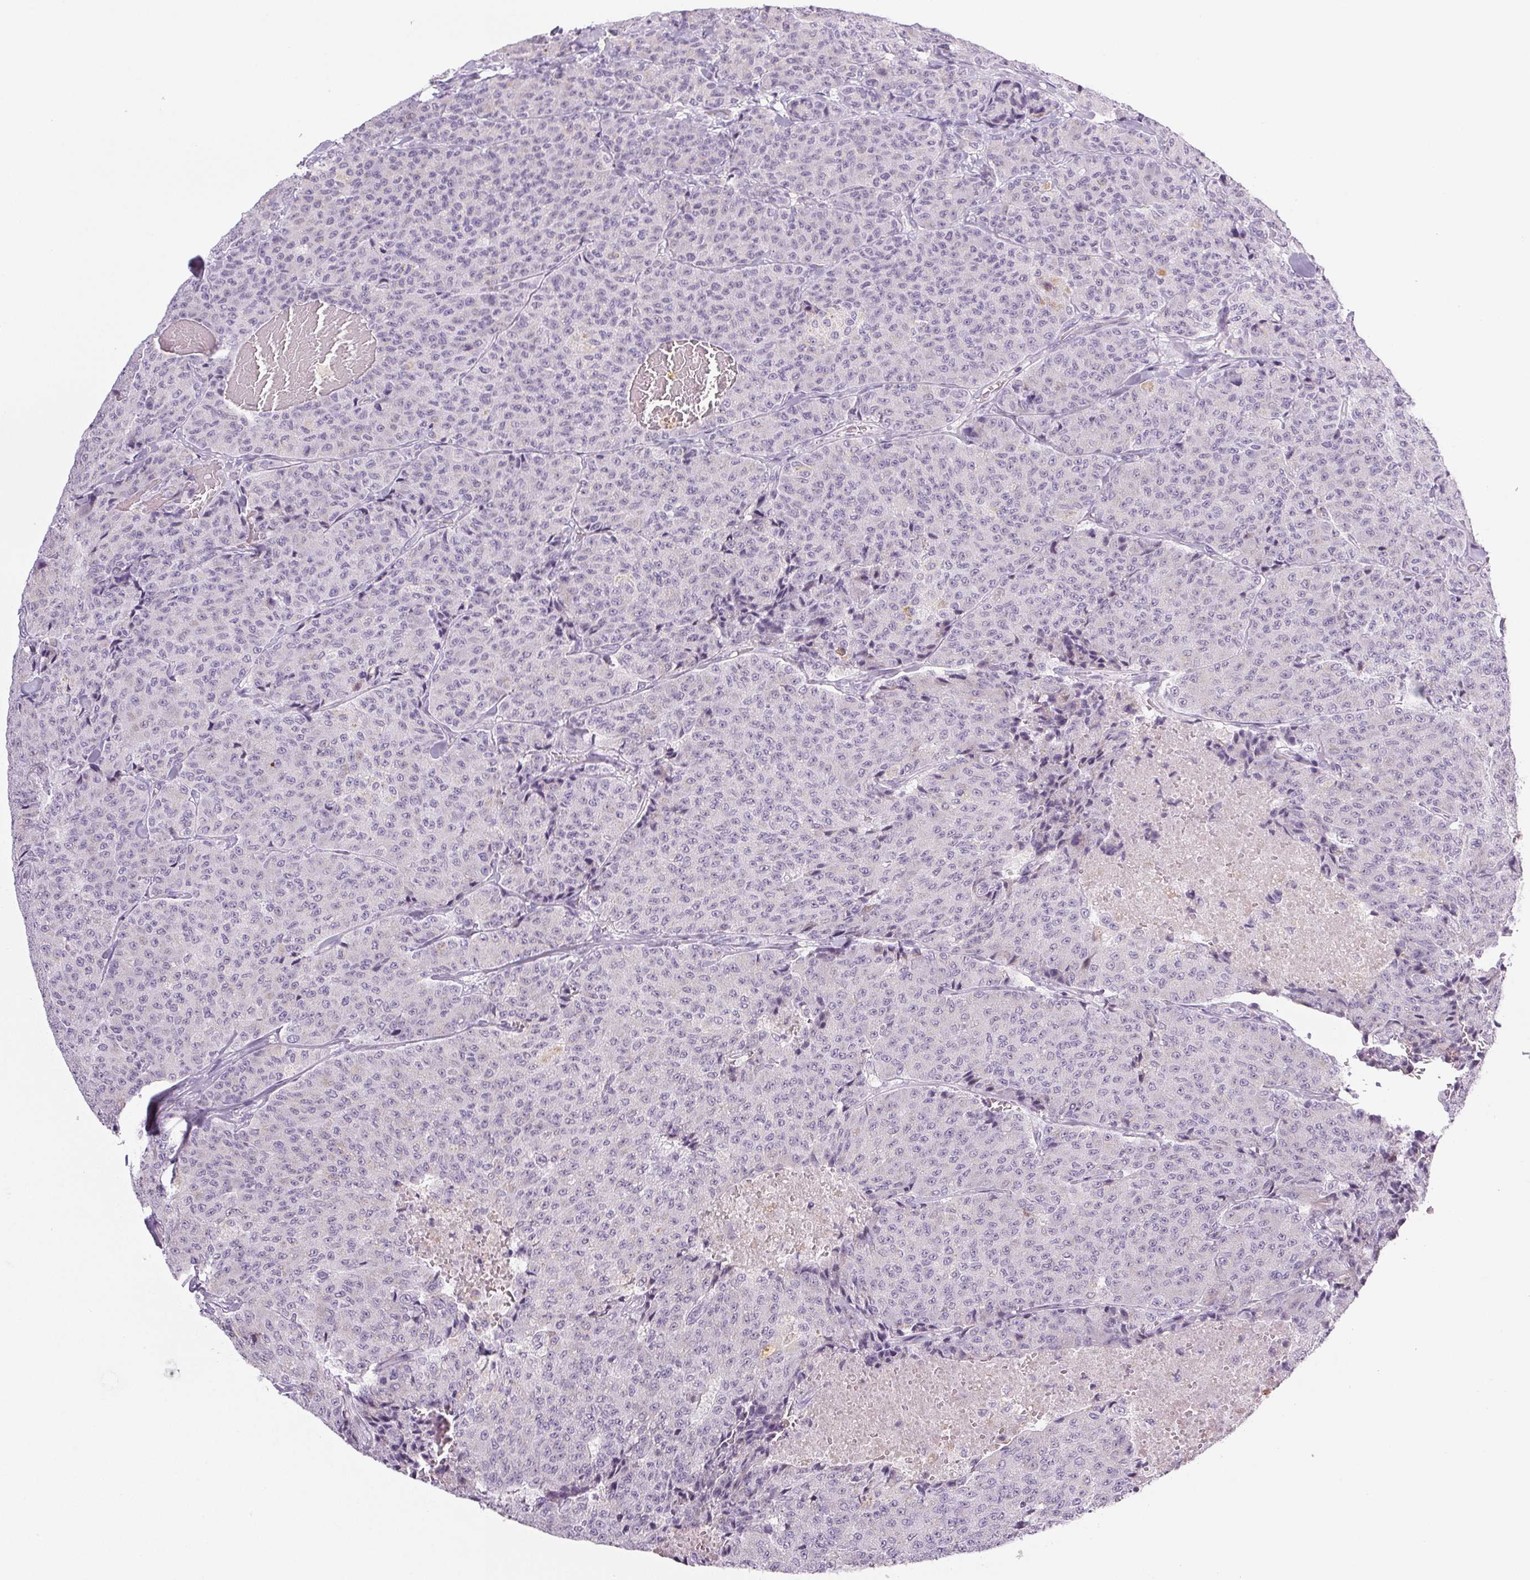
{"staining": {"intensity": "moderate", "quantity": "<25%", "location": "cytoplasmic/membranous"}, "tissue": "carcinoid", "cell_type": "Tumor cells", "image_type": "cancer", "snomed": [{"axis": "morphology", "description": "Carcinoid, malignant, NOS"}, {"axis": "topography", "description": "Lung"}], "caption": "Immunohistochemical staining of human carcinoid demonstrates moderate cytoplasmic/membranous protein staining in approximately <25% of tumor cells. (DAB IHC with brightfield microscopy, high magnification).", "gene": "COL7A1", "patient": {"sex": "male", "age": 71}}